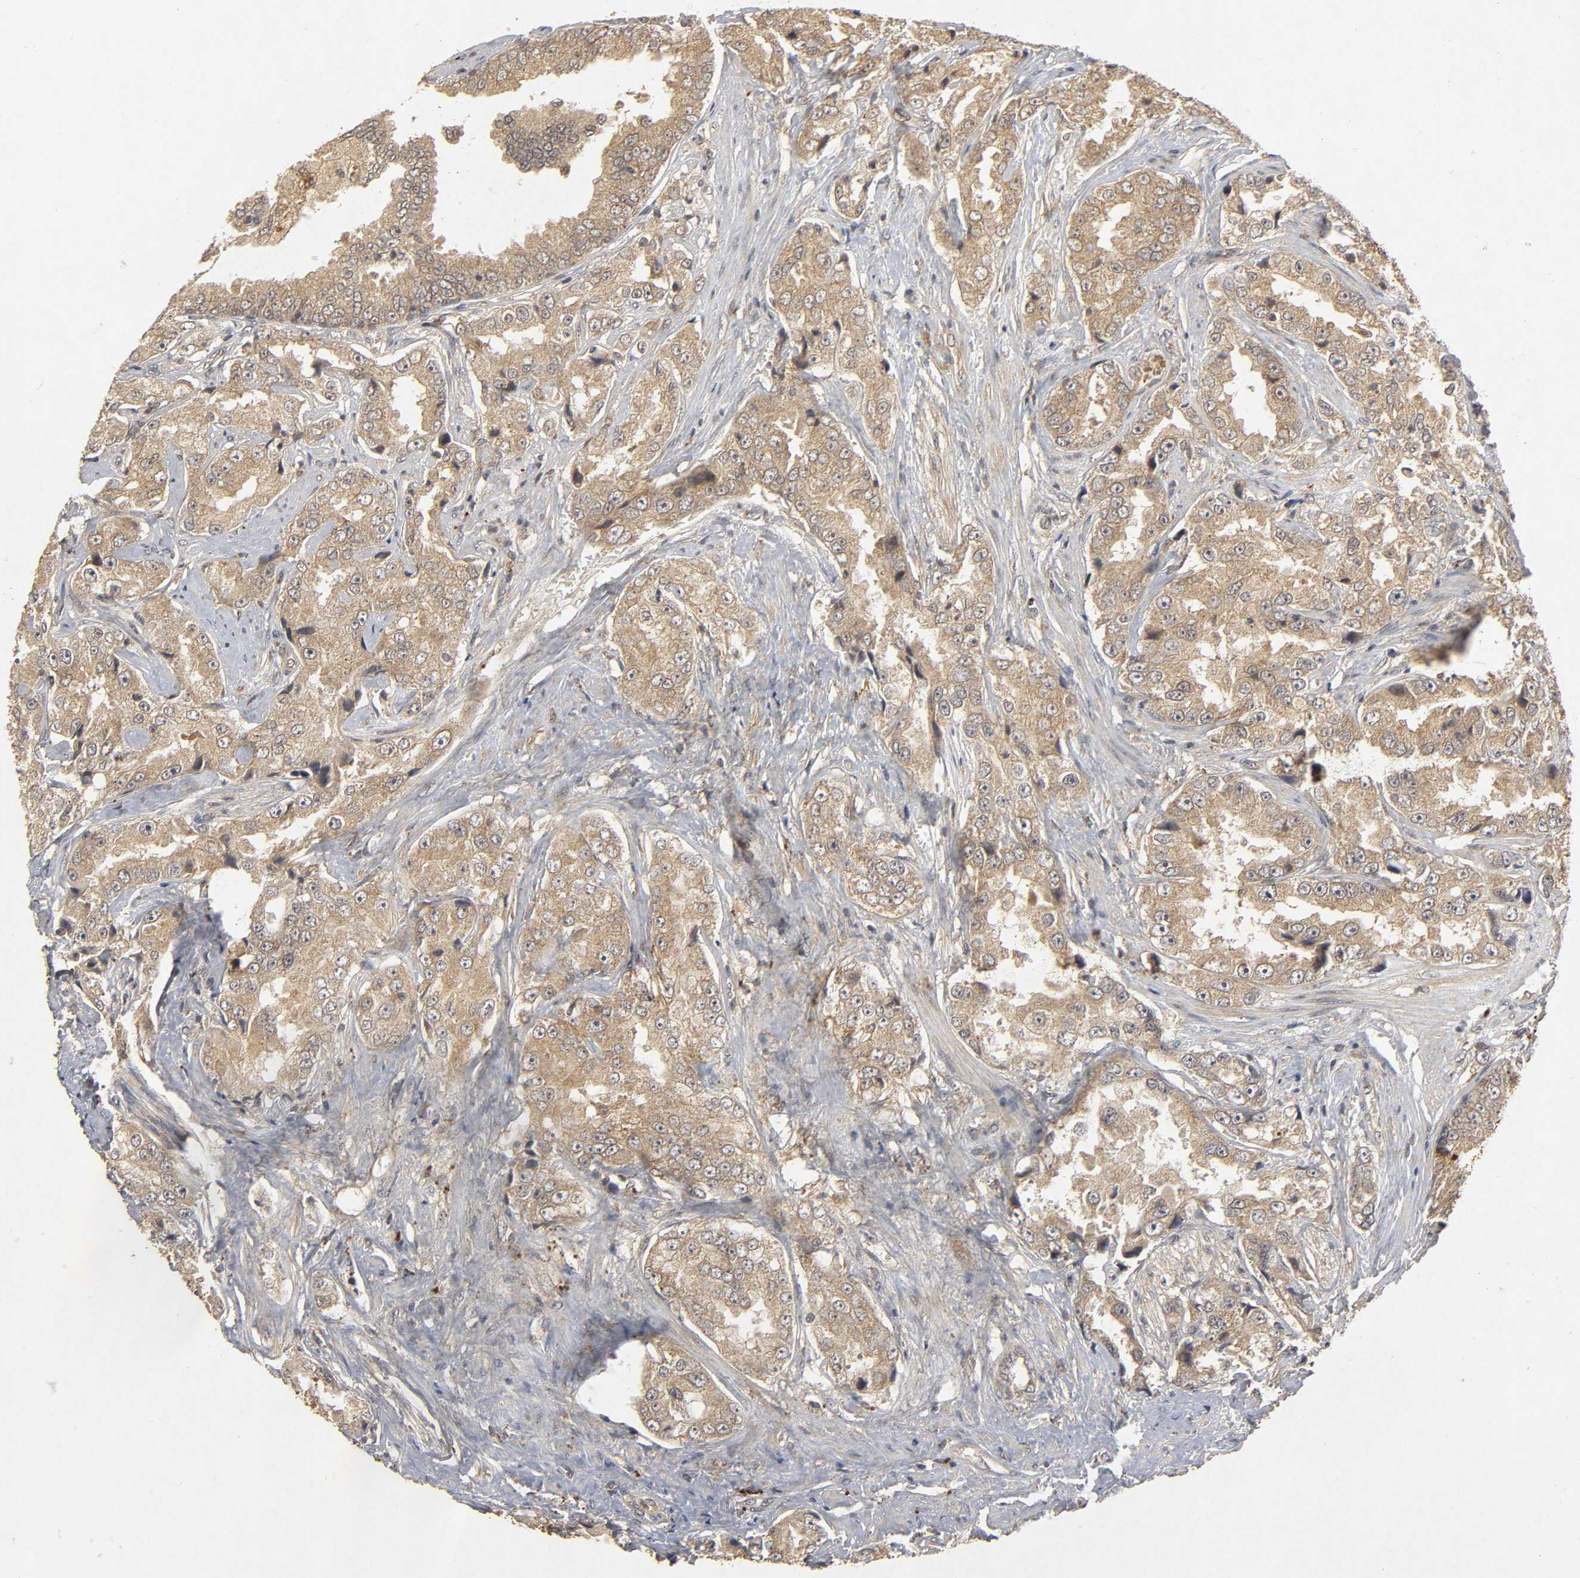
{"staining": {"intensity": "weak", "quantity": ">75%", "location": "cytoplasmic/membranous"}, "tissue": "prostate cancer", "cell_type": "Tumor cells", "image_type": "cancer", "snomed": [{"axis": "morphology", "description": "Adenocarcinoma, High grade"}, {"axis": "topography", "description": "Prostate"}], "caption": "Immunohistochemistry (IHC) micrograph of neoplastic tissue: human adenocarcinoma (high-grade) (prostate) stained using immunohistochemistry (IHC) demonstrates low levels of weak protein expression localized specifically in the cytoplasmic/membranous of tumor cells, appearing as a cytoplasmic/membranous brown color.", "gene": "TRAF6", "patient": {"sex": "male", "age": 73}}